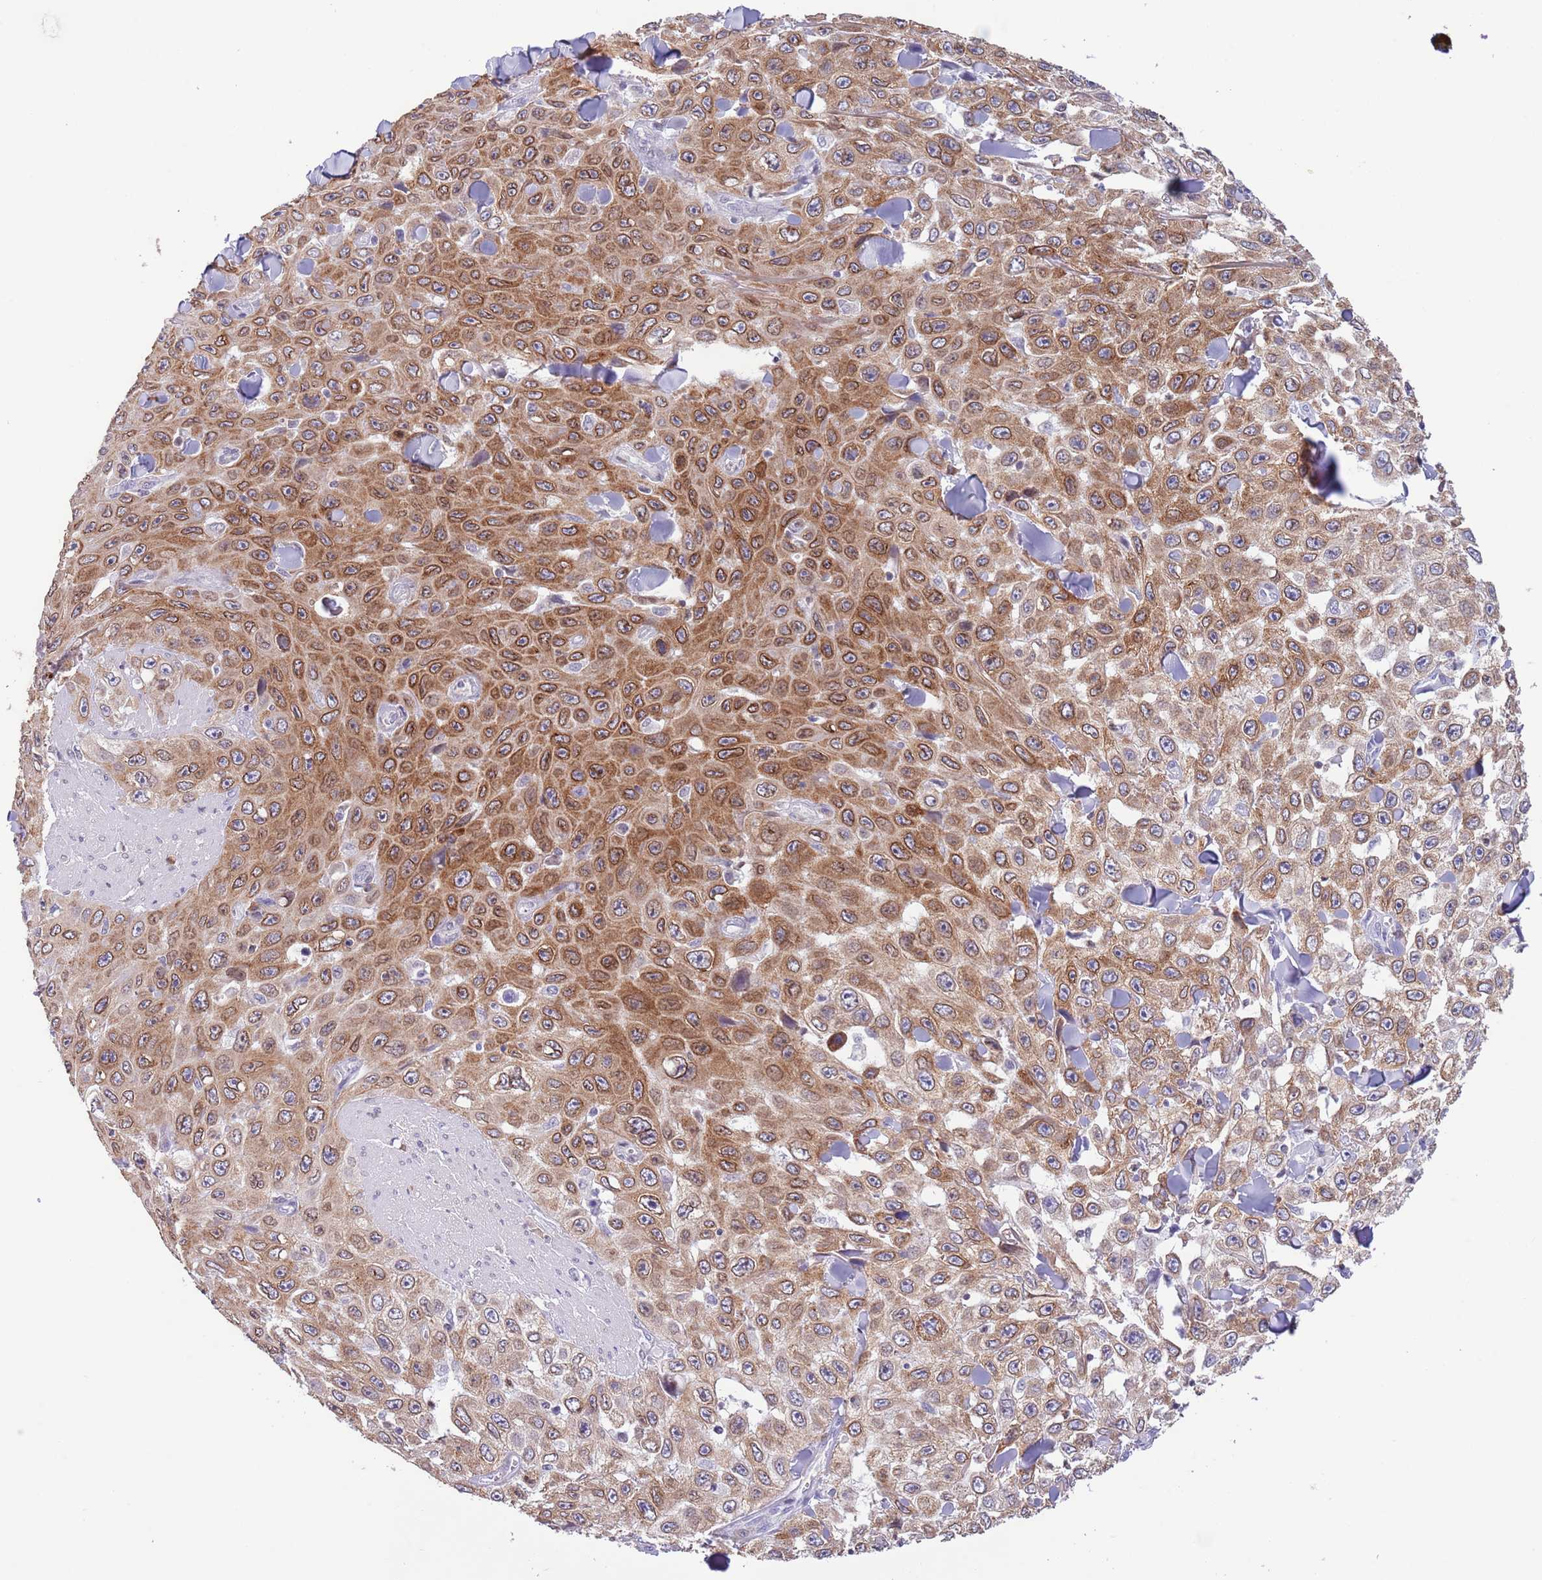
{"staining": {"intensity": "moderate", "quantity": ">75%", "location": "cytoplasmic/membranous"}, "tissue": "skin cancer", "cell_type": "Tumor cells", "image_type": "cancer", "snomed": [{"axis": "morphology", "description": "Squamous cell carcinoma, NOS"}, {"axis": "topography", "description": "Skin"}], "caption": "Immunohistochemical staining of skin cancer demonstrates moderate cytoplasmic/membranous protein staining in about >75% of tumor cells.", "gene": "EBPL", "patient": {"sex": "male", "age": 82}}